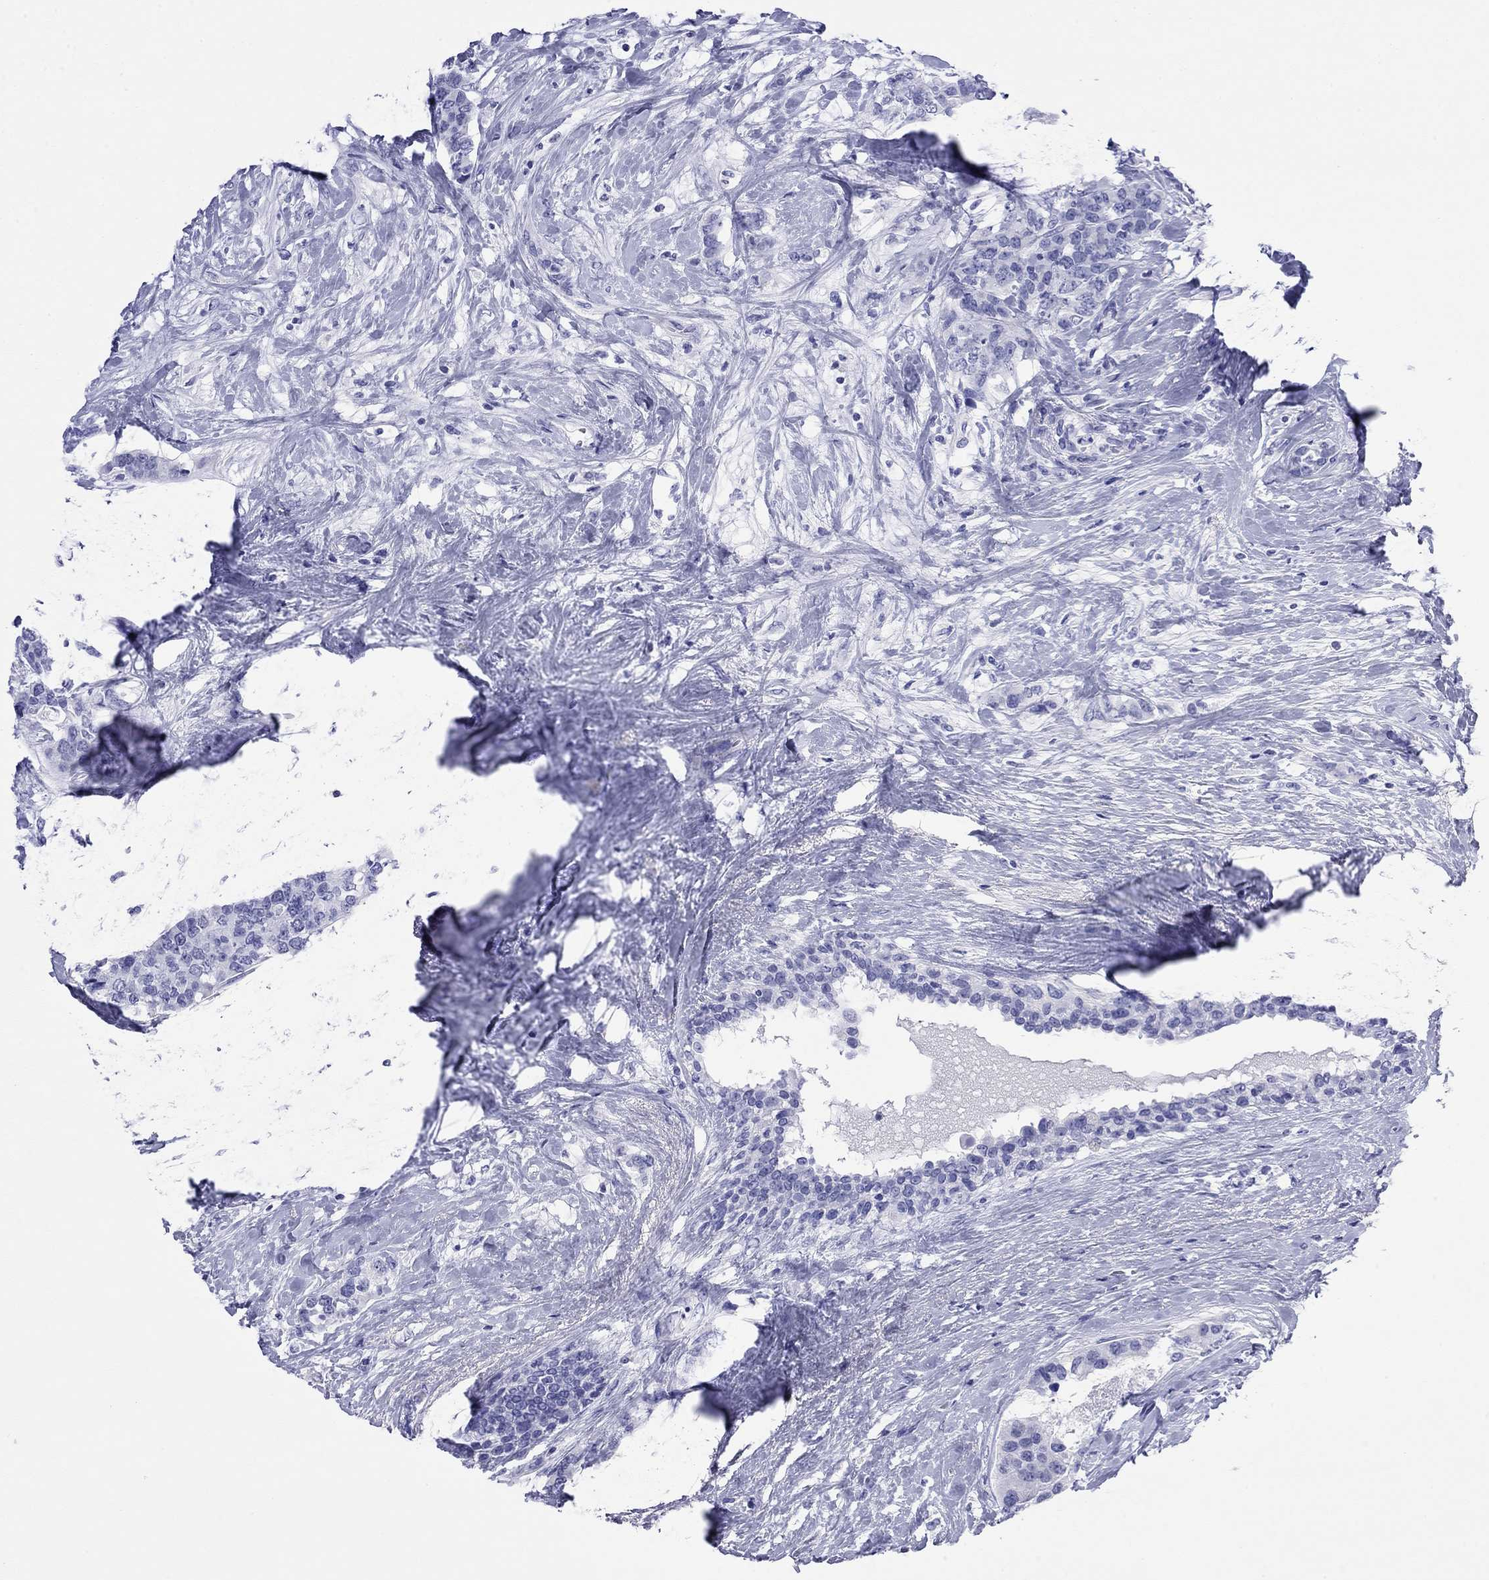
{"staining": {"intensity": "negative", "quantity": "none", "location": "none"}, "tissue": "breast cancer", "cell_type": "Tumor cells", "image_type": "cancer", "snomed": [{"axis": "morphology", "description": "Lobular carcinoma"}, {"axis": "topography", "description": "Breast"}], "caption": "This micrograph is of breast cancer stained with immunohistochemistry to label a protein in brown with the nuclei are counter-stained blue. There is no expression in tumor cells.", "gene": "FIGLA", "patient": {"sex": "female", "age": 59}}